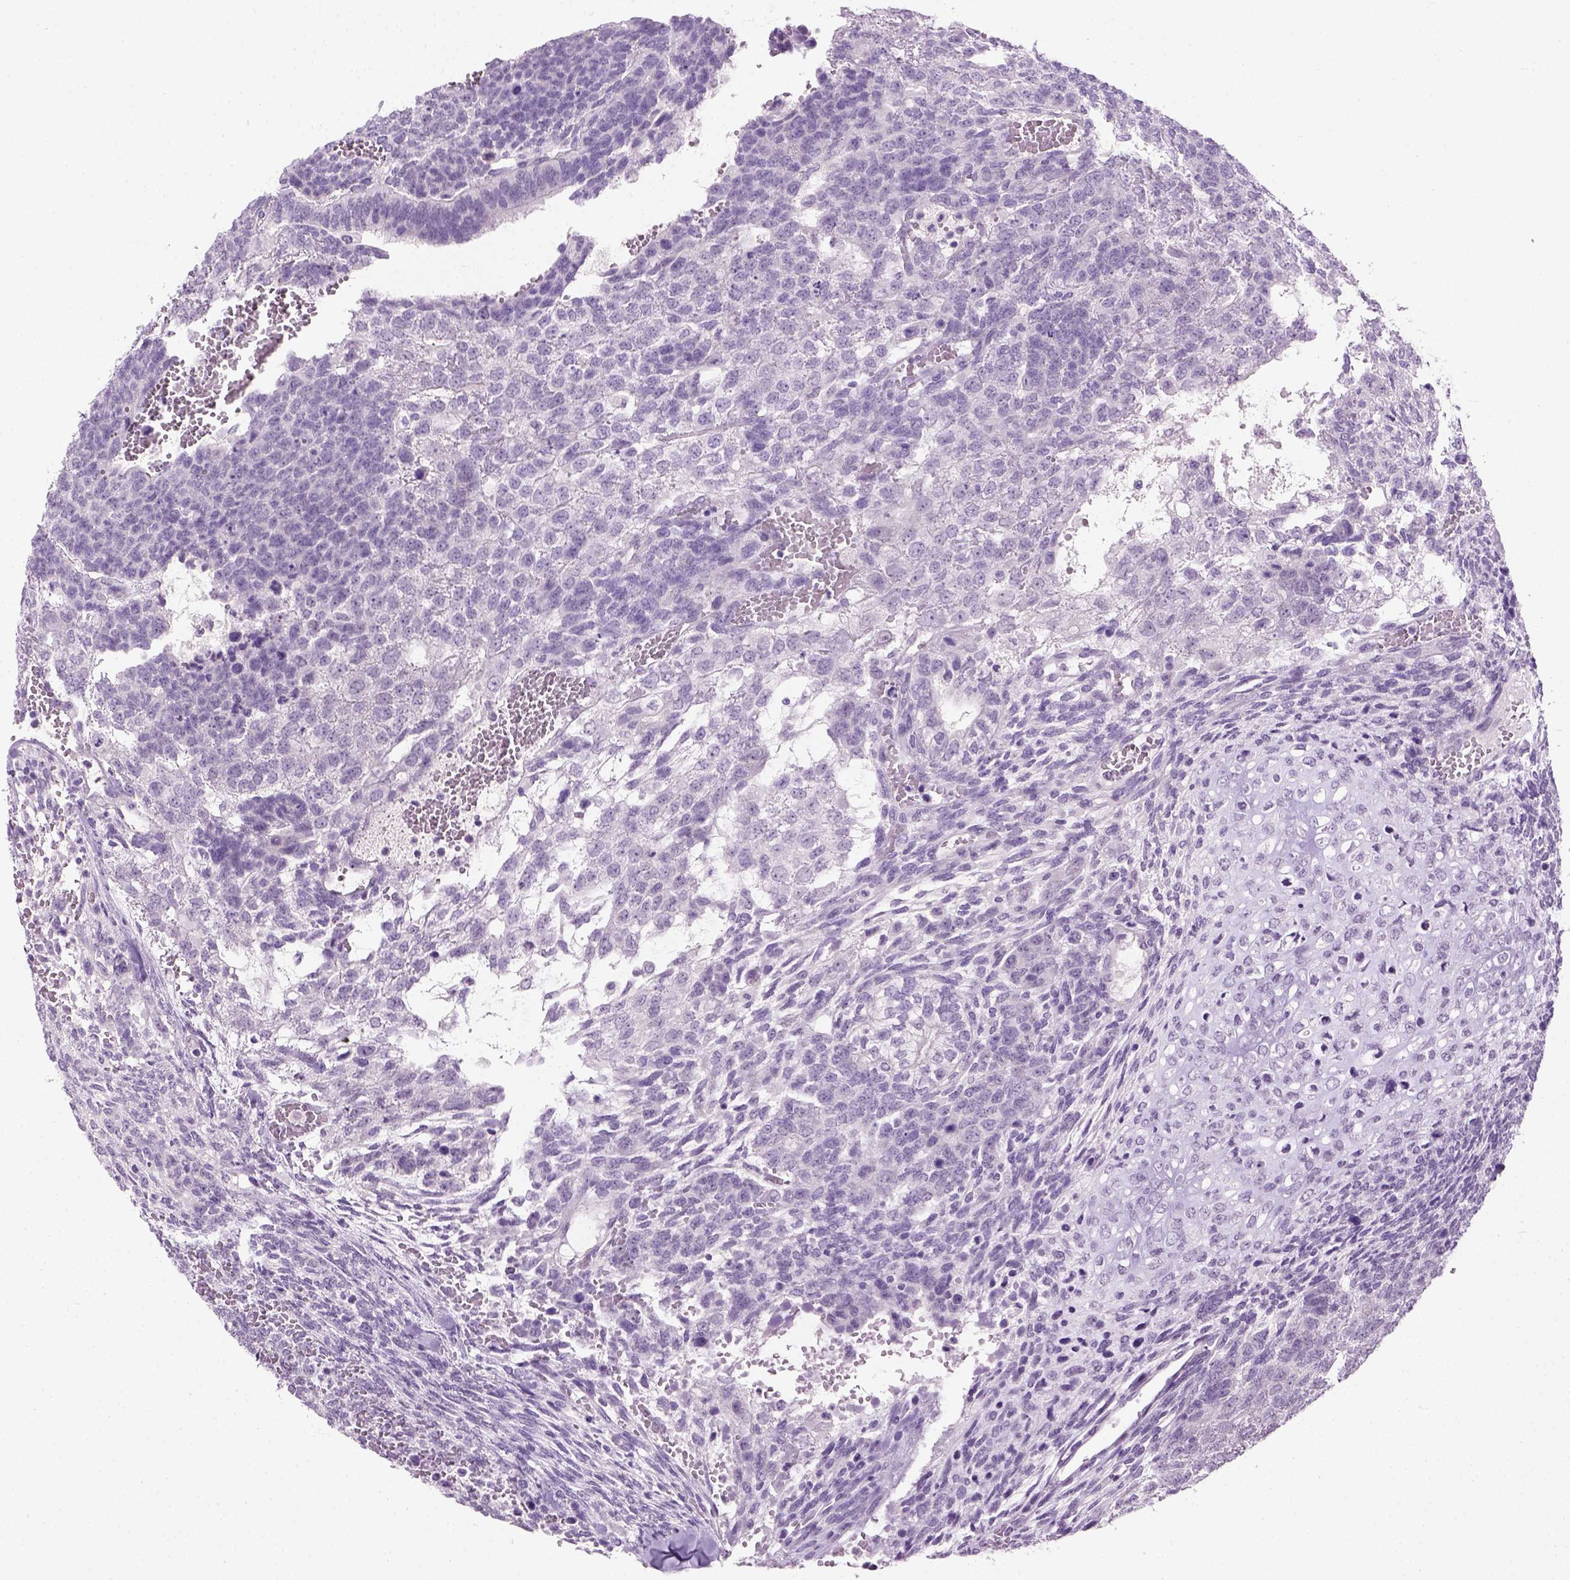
{"staining": {"intensity": "negative", "quantity": "none", "location": "none"}, "tissue": "testis cancer", "cell_type": "Tumor cells", "image_type": "cancer", "snomed": [{"axis": "morphology", "description": "Normal tissue, NOS"}, {"axis": "morphology", "description": "Carcinoma, Embryonal, NOS"}, {"axis": "topography", "description": "Testis"}, {"axis": "topography", "description": "Epididymis"}], "caption": "An IHC photomicrograph of testis embryonal carcinoma is shown. There is no staining in tumor cells of testis embryonal carcinoma.", "gene": "GABRB2", "patient": {"sex": "male", "age": 23}}